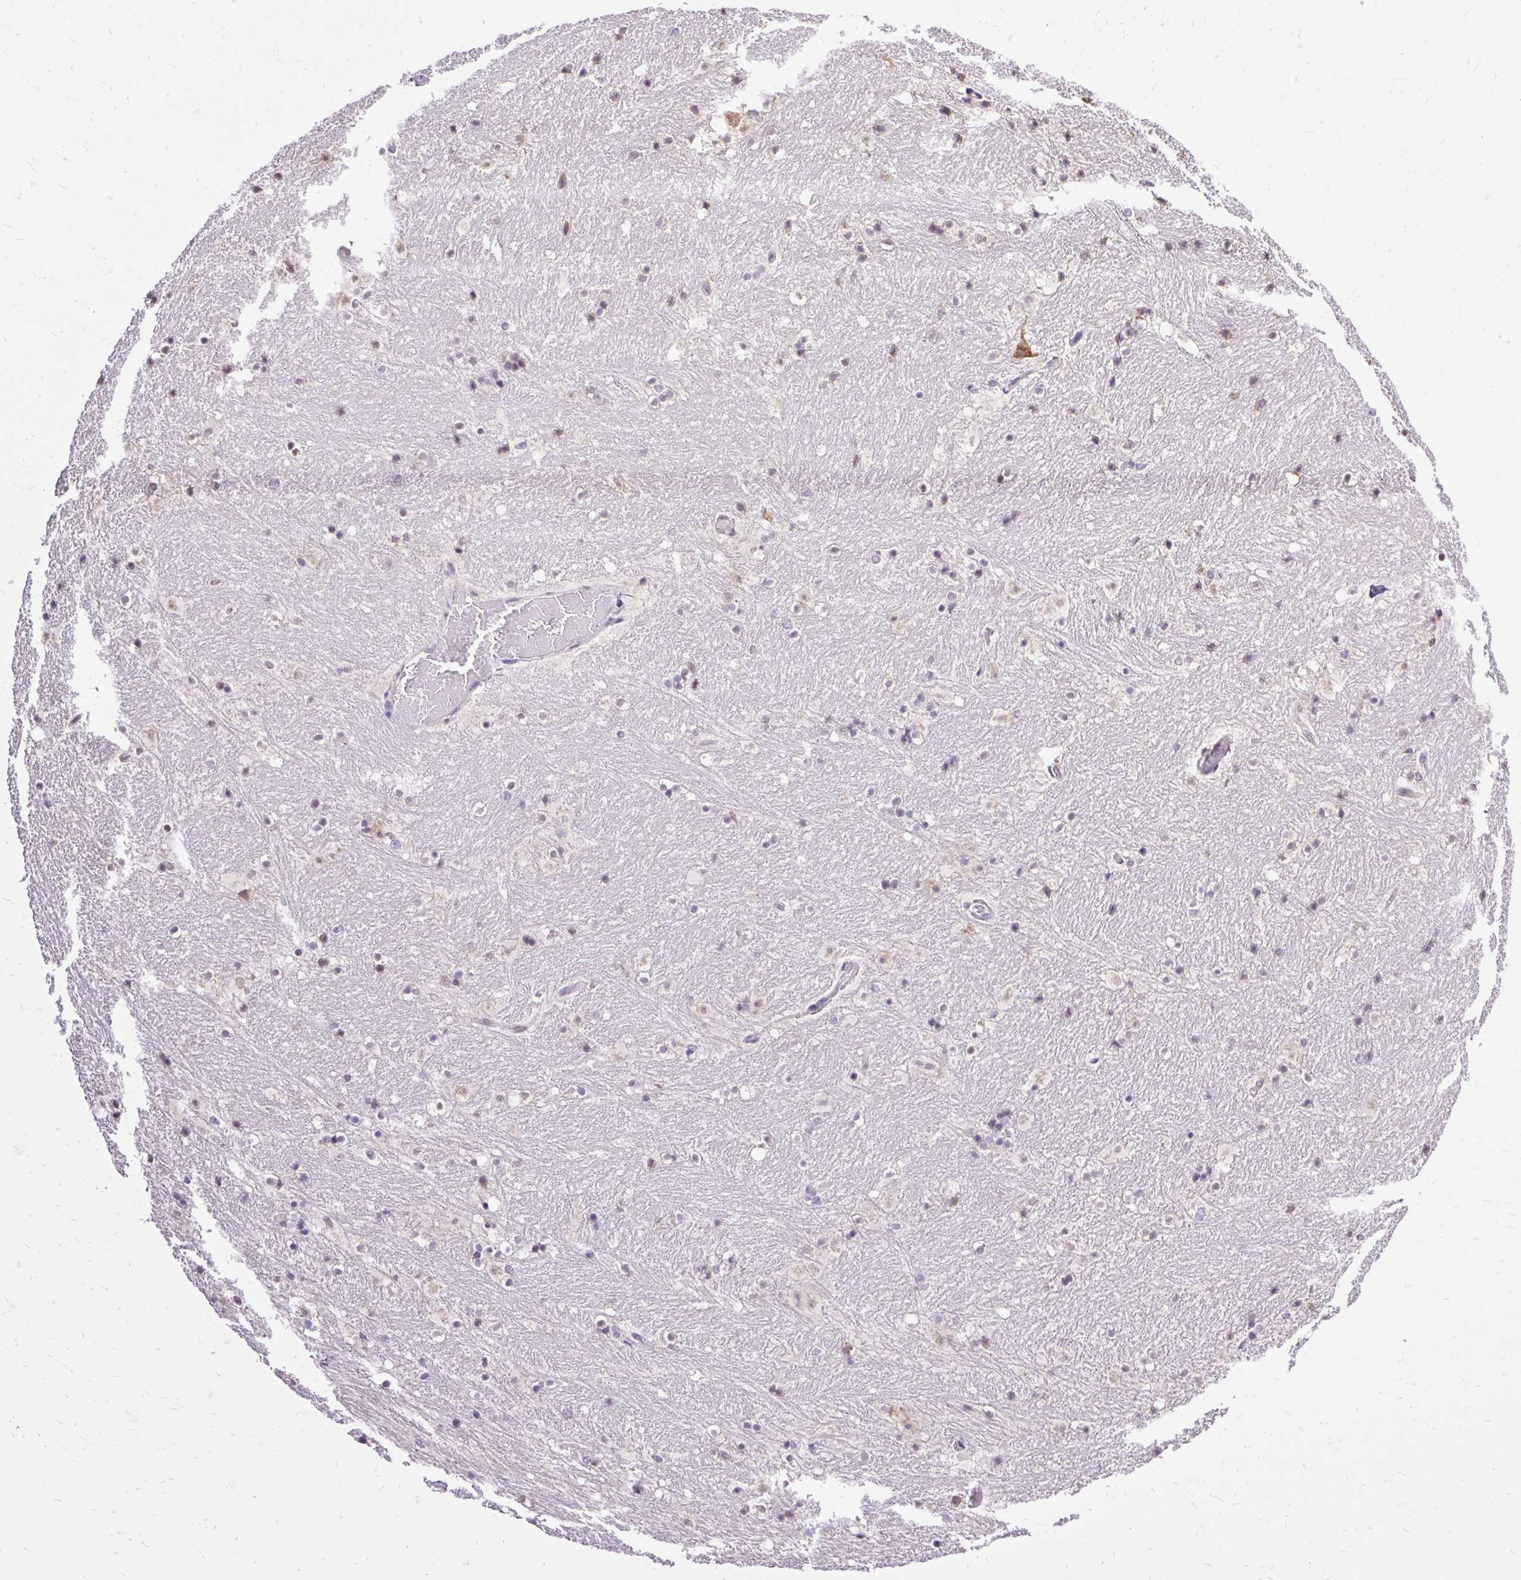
{"staining": {"intensity": "weak", "quantity": "<25%", "location": "cytoplasmic/membranous"}, "tissue": "caudate", "cell_type": "Glial cells", "image_type": "normal", "snomed": [{"axis": "morphology", "description": "Normal tissue, NOS"}, {"axis": "topography", "description": "Lateral ventricle wall"}], "caption": "The micrograph shows no staining of glial cells in benign caudate. The staining was performed using DAB to visualize the protein expression in brown, while the nuclei were stained in blue with hematoxylin (Magnification: 20x).", "gene": "SEC63", "patient": {"sex": "male", "age": 37}}